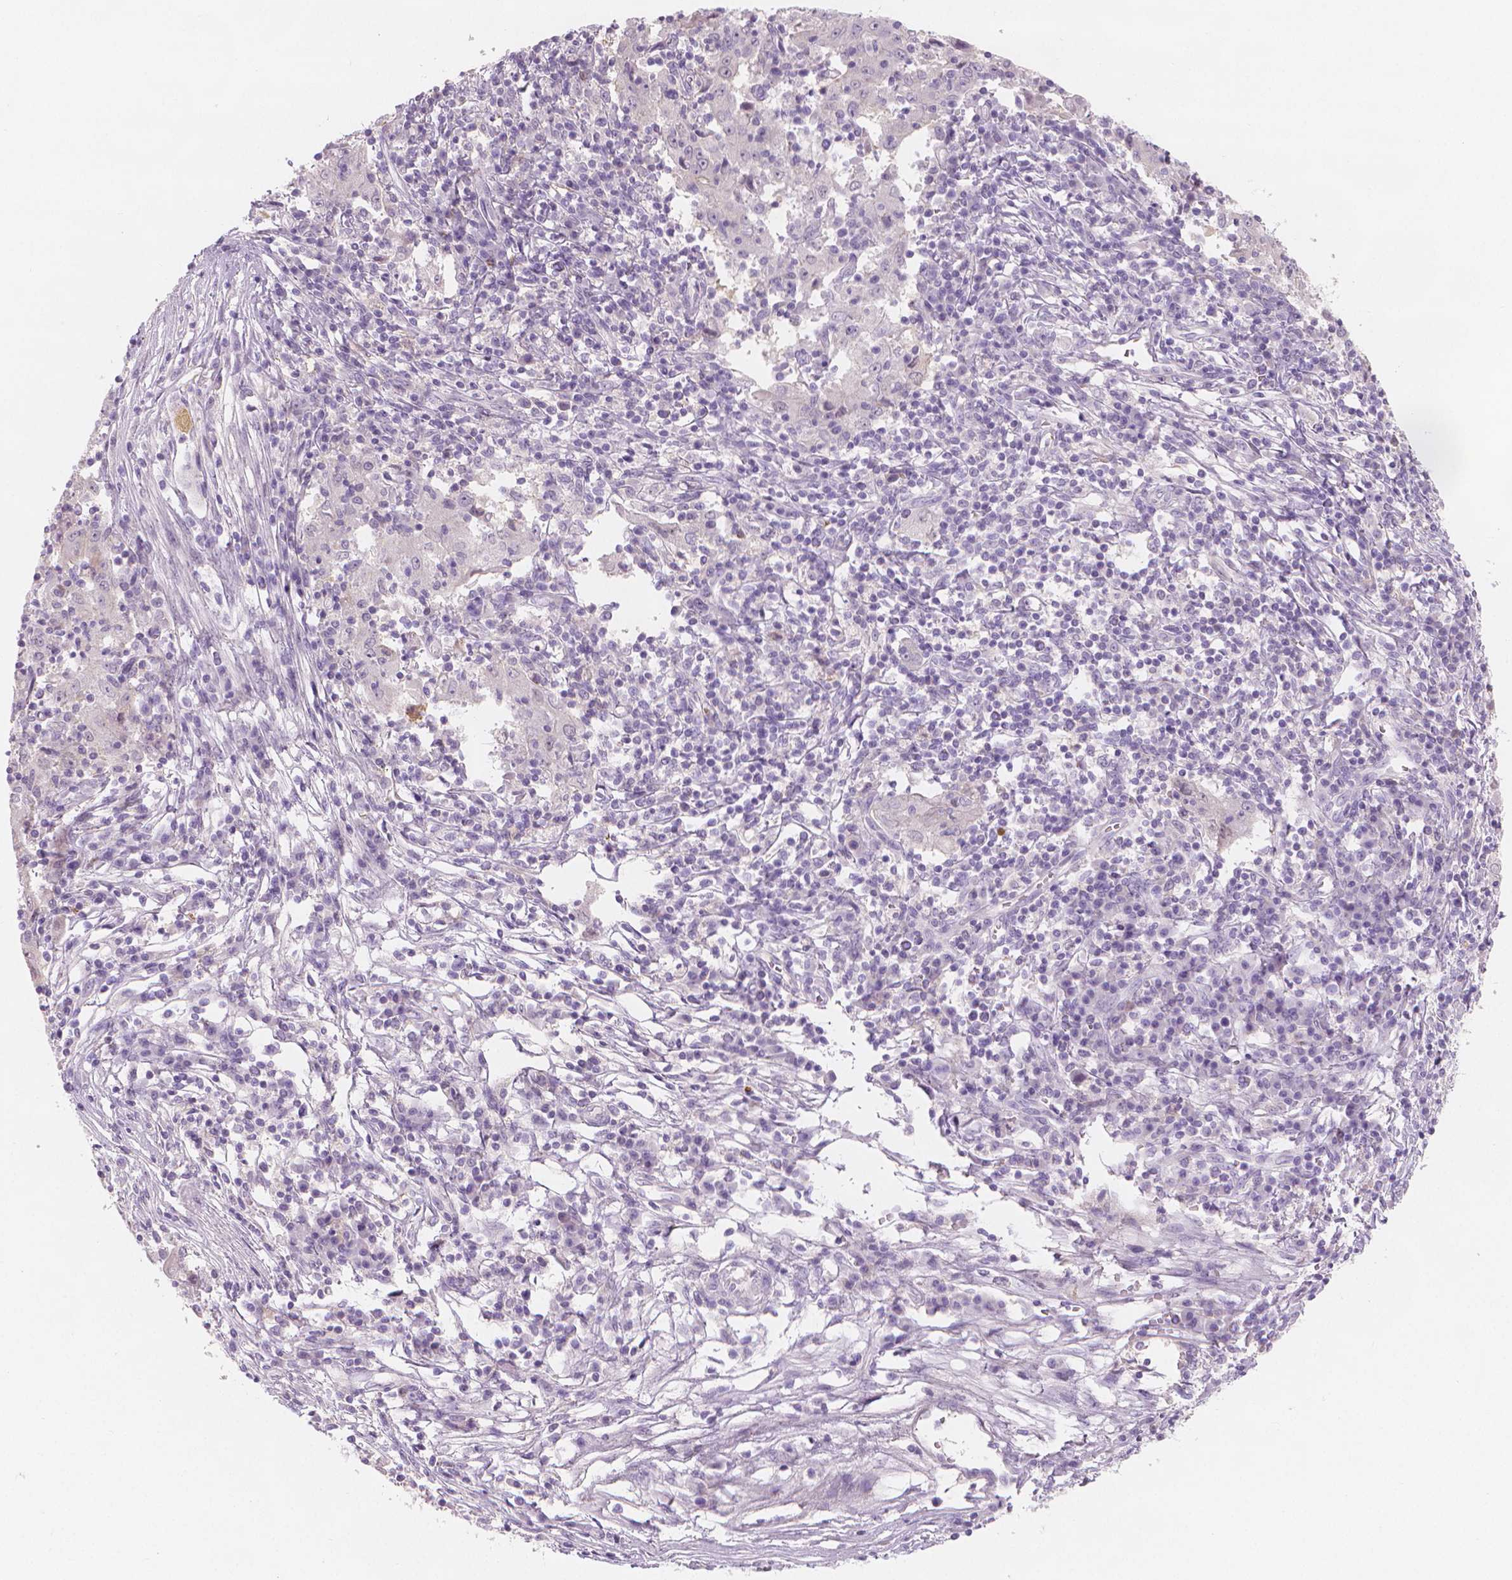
{"staining": {"intensity": "negative", "quantity": "none", "location": "none"}, "tissue": "pancreatic cancer", "cell_type": "Tumor cells", "image_type": "cancer", "snomed": [{"axis": "morphology", "description": "Adenocarcinoma, NOS"}, {"axis": "topography", "description": "Pancreas"}], "caption": "Protein analysis of pancreatic adenocarcinoma demonstrates no significant staining in tumor cells. (DAB immunohistochemistry visualized using brightfield microscopy, high magnification).", "gene": "APOA4", "patient": {"sex": "male", "age": 63}}